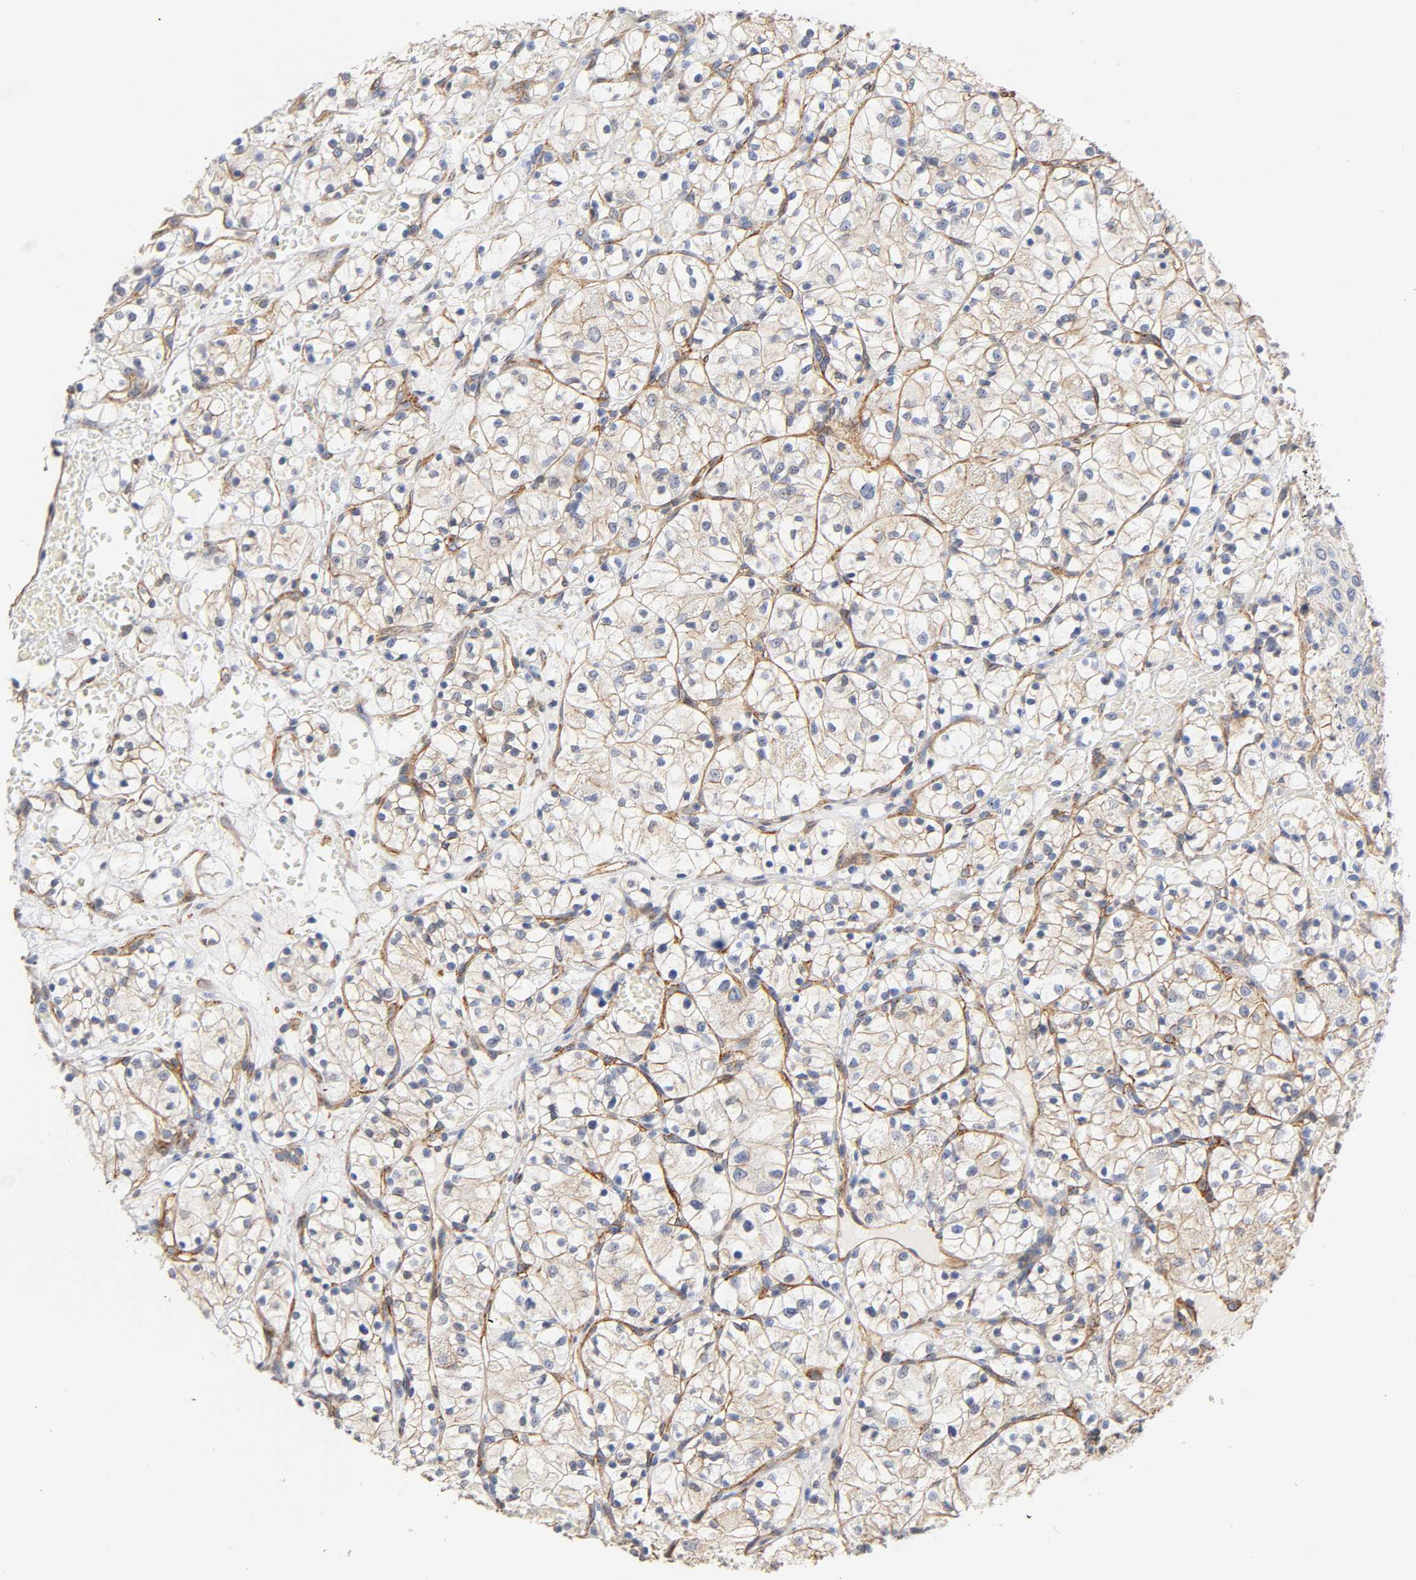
{"staining": {"intensity": "negative", "quantity": "none", "location": "none"}, "tissue": "renal cancer", "cell_type": "Tumor cells", "image_type": "cancer", "snomed": [{"axis": "morphology", "description": "Adenocarcinoma, NOS"}, {"axis": "topography", "description": "Kidney"}], "caption": "Renal cancer (adenocarcinoma) was stained to show a protein in brown. There is no significant expression in tumor cells.", "gene": "SPTAN1", "patient": {"sex": "female", "age": 60}}